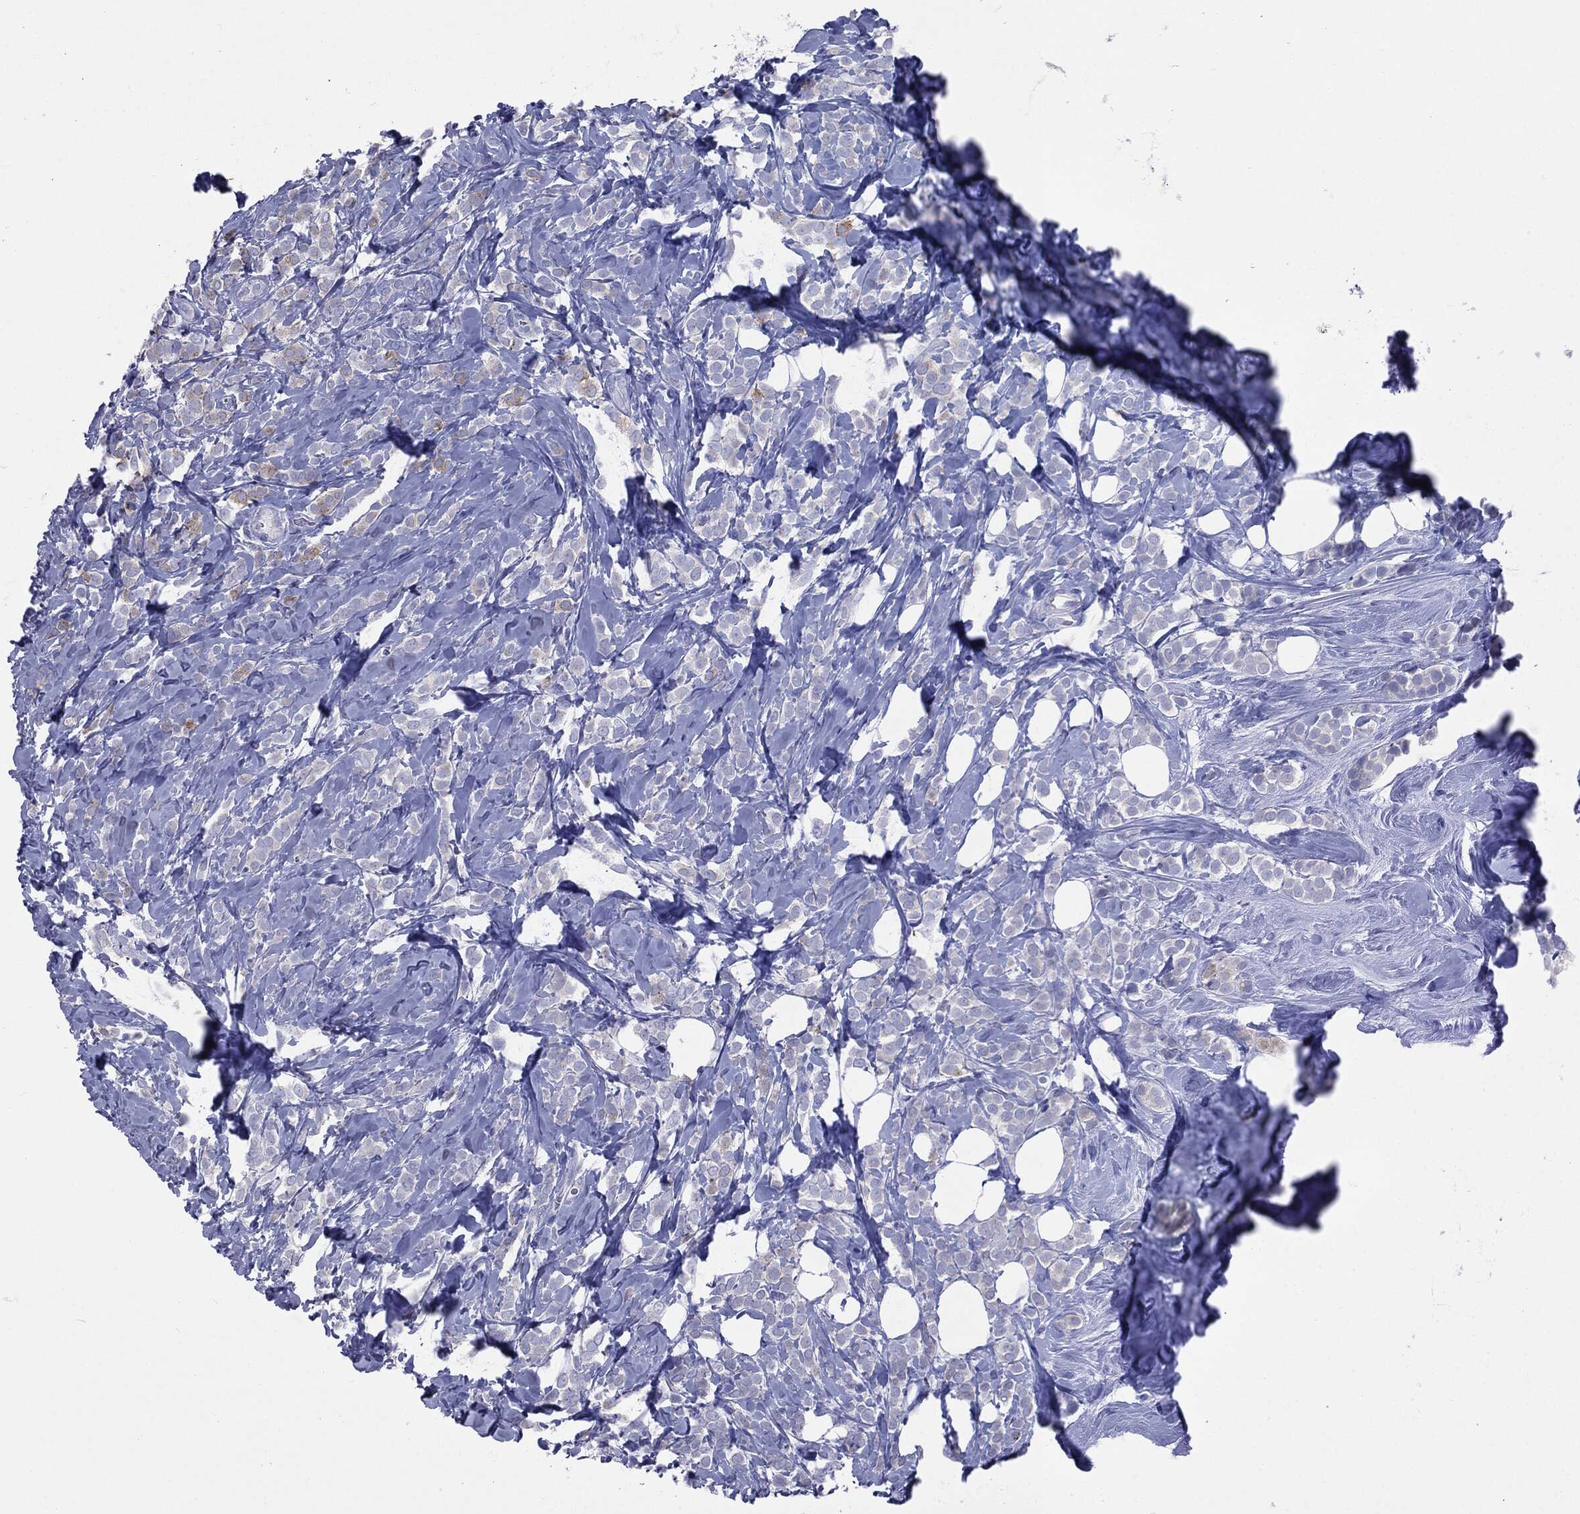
{"staining": {"intensity": "negative", "quantity": "none", "location": "none"}, "tissue": "breast cancer", "cell_type": "Tumor cells", "image_type": "cancer", "snomed": [{"axis": "morphology", "description": "Lobular carcinoma"}, {"axis": "topography", "description": "Breast"}], "caption": "Immunohistochemistry of human breast cancer (lobular carcinoma) demonstrates no staining in tumor cells.", "gene": "CAV3", "patient": {"sex": "female", "age": 49}}